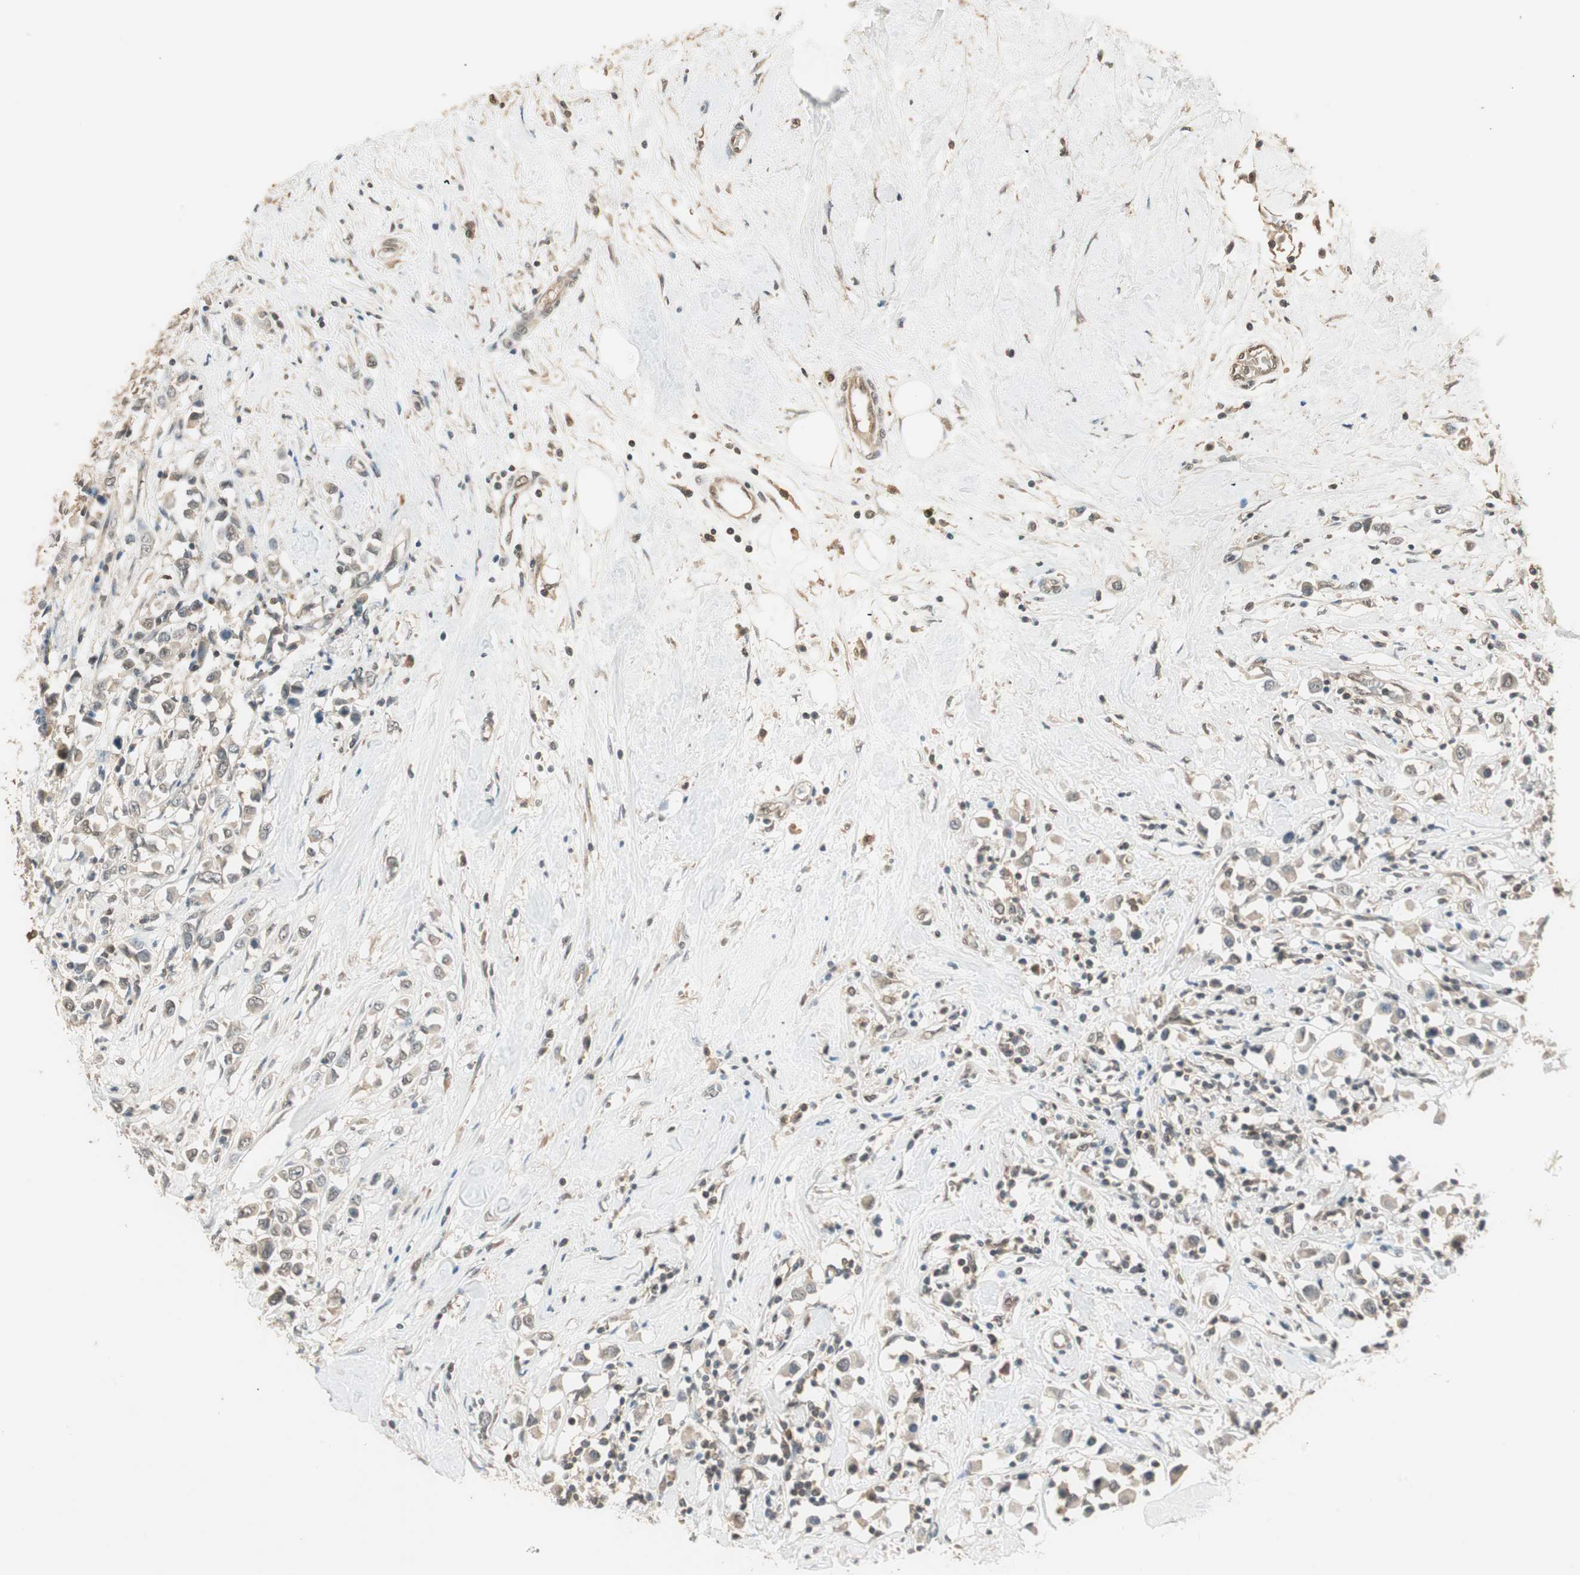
{"staining": {"intensity": "weak", "quantity": ">75%", "location": "cytoplasmic/membranous"}, "tissue": "breast cancer", "cell_type": "Tumor cells", "image_type": "cancer", "snomed": [{"axis": "morphology", "description": "Duct carcinoma"}, {"axis": "topography", "description": "Breast"}], "caption": "Breast intraductal carcinoma tissue reveals weak cytoplasmic/membranous staining in about >75% of tumor cells, visualized by immunohistochemistry.", "gene": "USP5", "patient": {"sex": "female", "age": 61}}